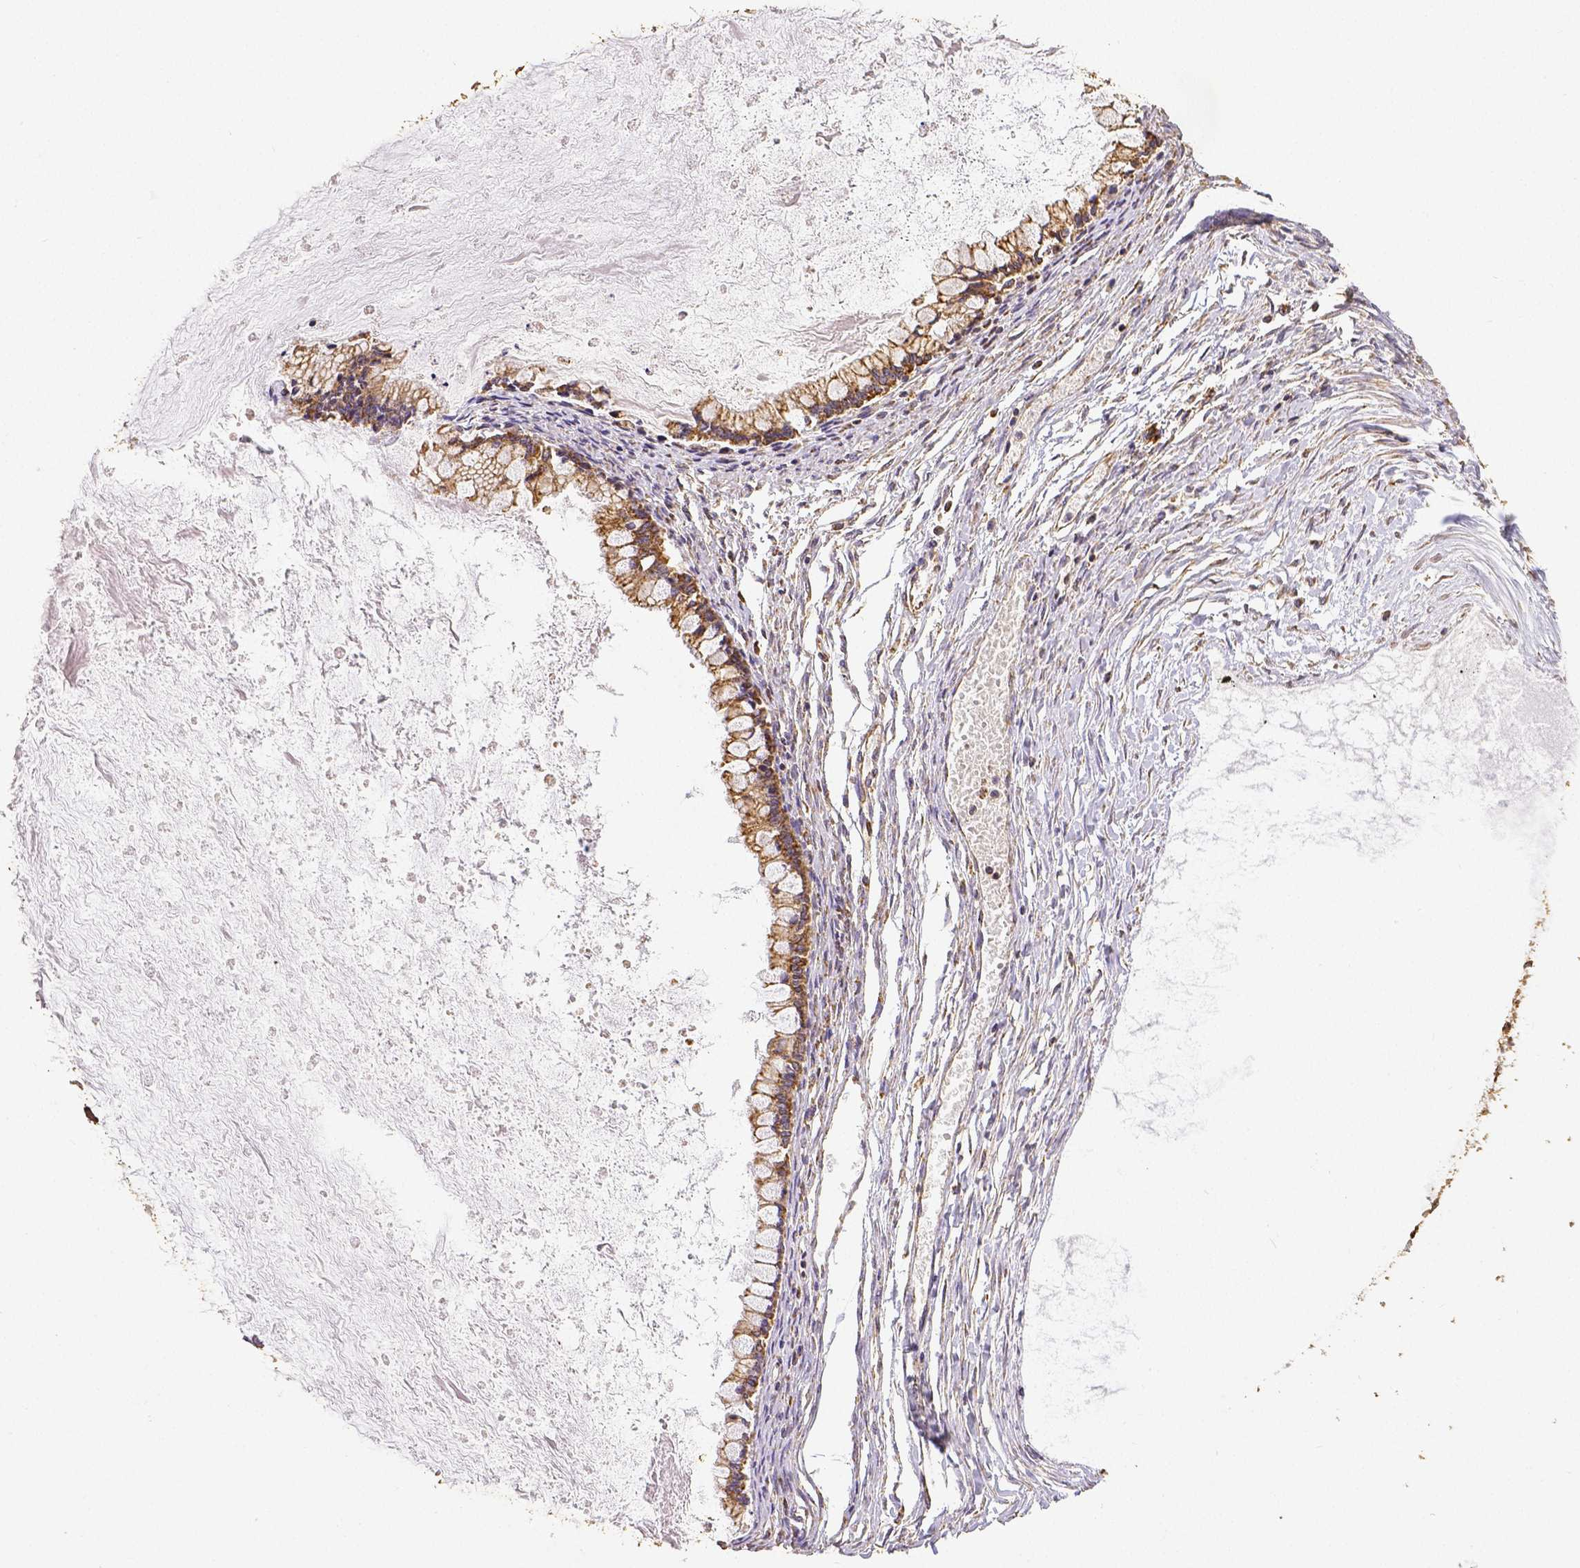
{"staining": {"intensity": "moderate", "quantity": ">75%", "location": "cytoplasmic/membranous"}, "tissue": "ovarian cancer", "cell_type": "Tumor cells", "image_type": "cancer", "snomed": [{"axis": "morphology", "description": "Cystadenocarcinoma, mucinous, NOS"}, {"axis": "topography", "description": "Ovary"}], "caption": "Immunohistochemistry (DAB (3,3'-diaminobenzidine)) staining of human ovarian cancer reveals moderate cytoplasmic/membranous protein expression in approximately >75% of tumor cells.", "gene": "SDHB", "patient": {"sex": "female", "age": 67}}